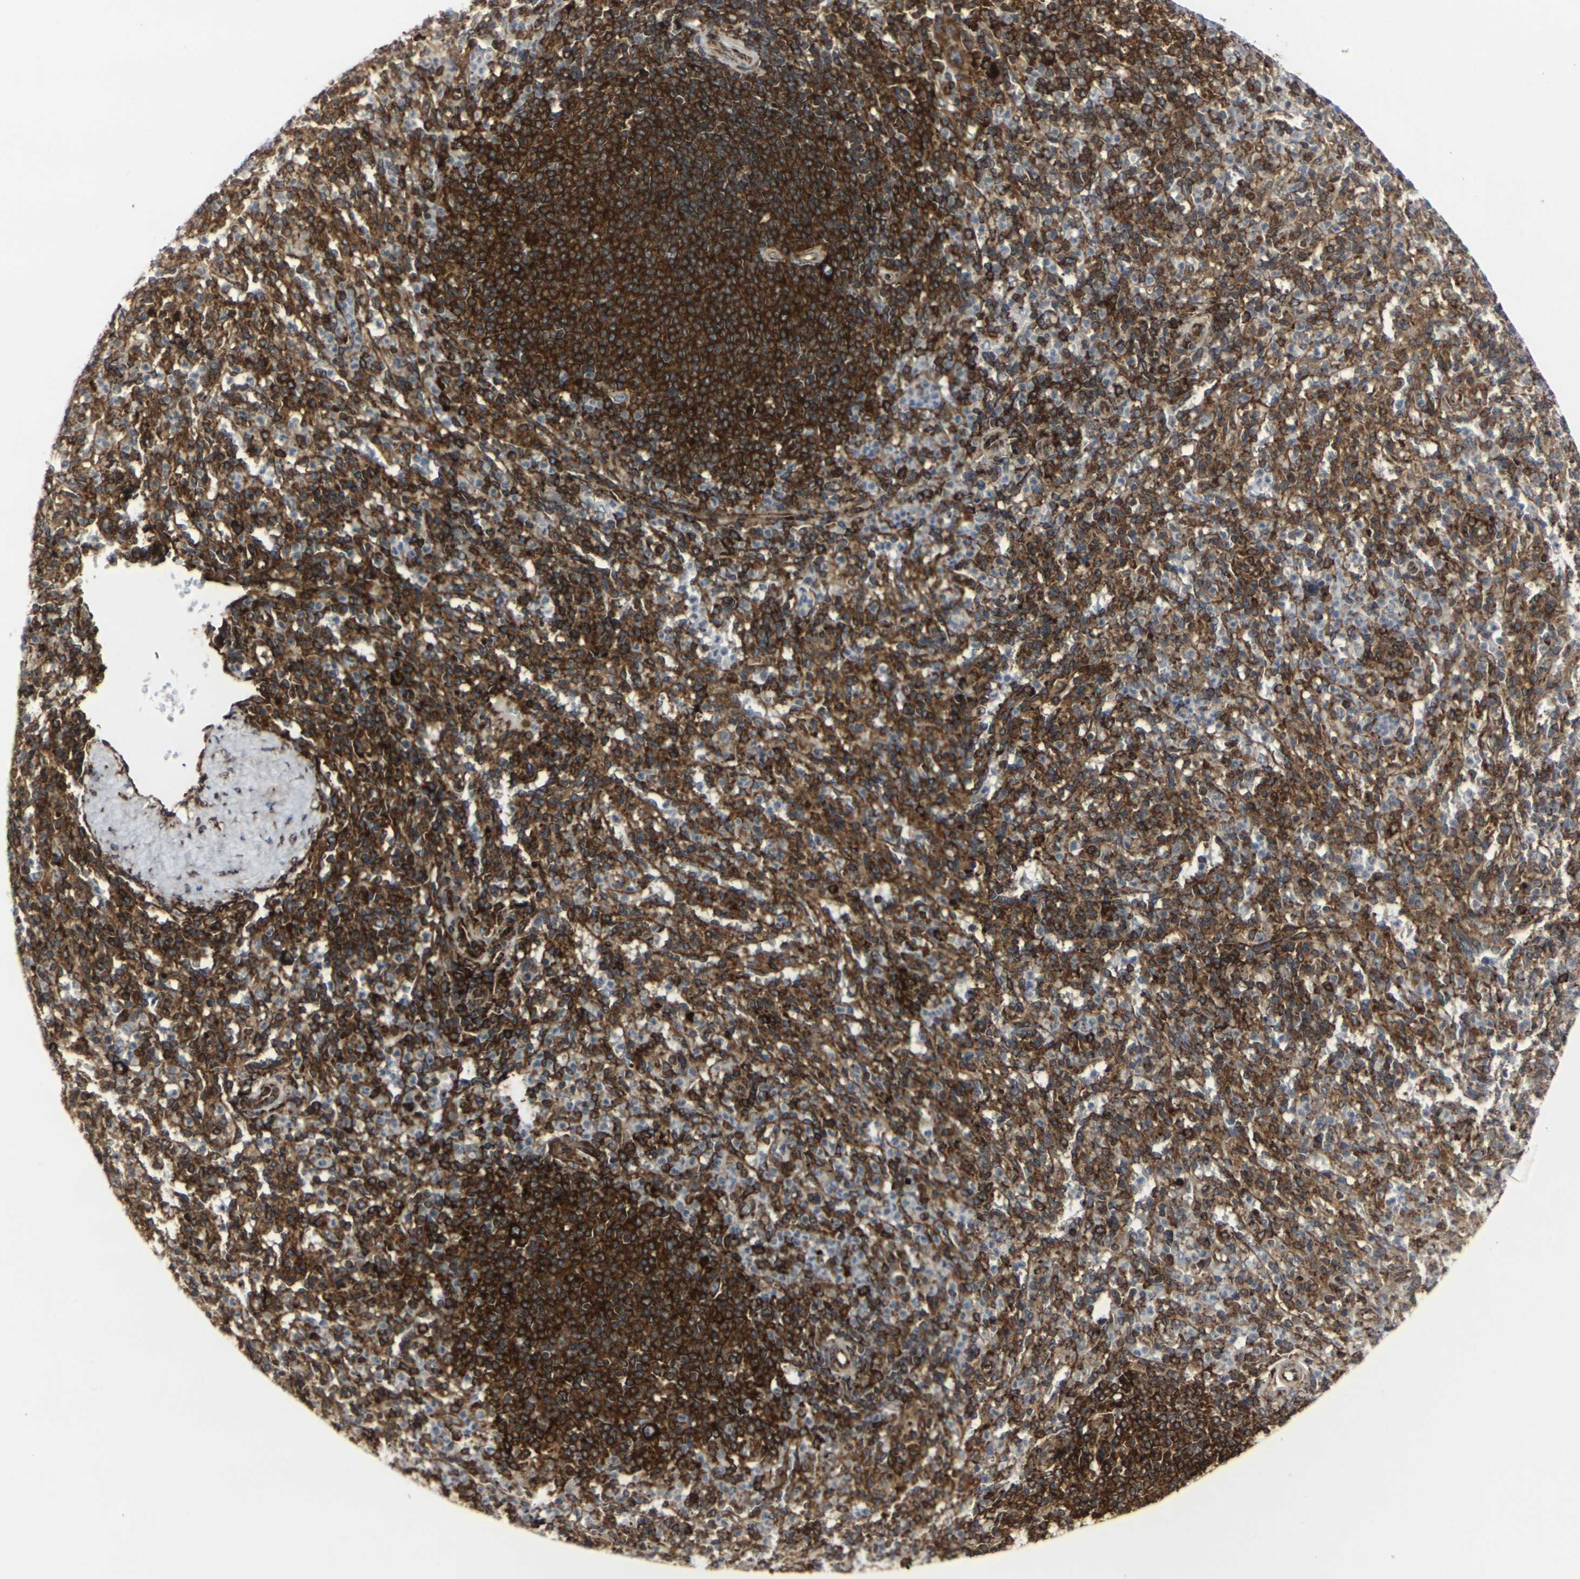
{"staining": {"intensity": "moderate", "quantity": "25%-75%", "location": "cytoplasmic/membranous"}, "tissue": "spleen", "cell_type": "Cells in red pulp", "image_type": "normal", "snomed": [{"axis": "morphology", "description": "Normal tissue, NOS"}, {"axis": "topography", "description": "Spleen"}], "caption": "Immunohistochemical staining of benign spleen demonstrates moderate cytoplasmic/membranous protein expression in about 25%-75% of cells in red pulp. (Stains: DAB (3,3'-diaminobenzidine) in brown, nuclei in blue, Microscopy: brightfield microscopy at high magnification).", "gene": "MARCHF2", "patient": {"sex": "male", "age": 36}}